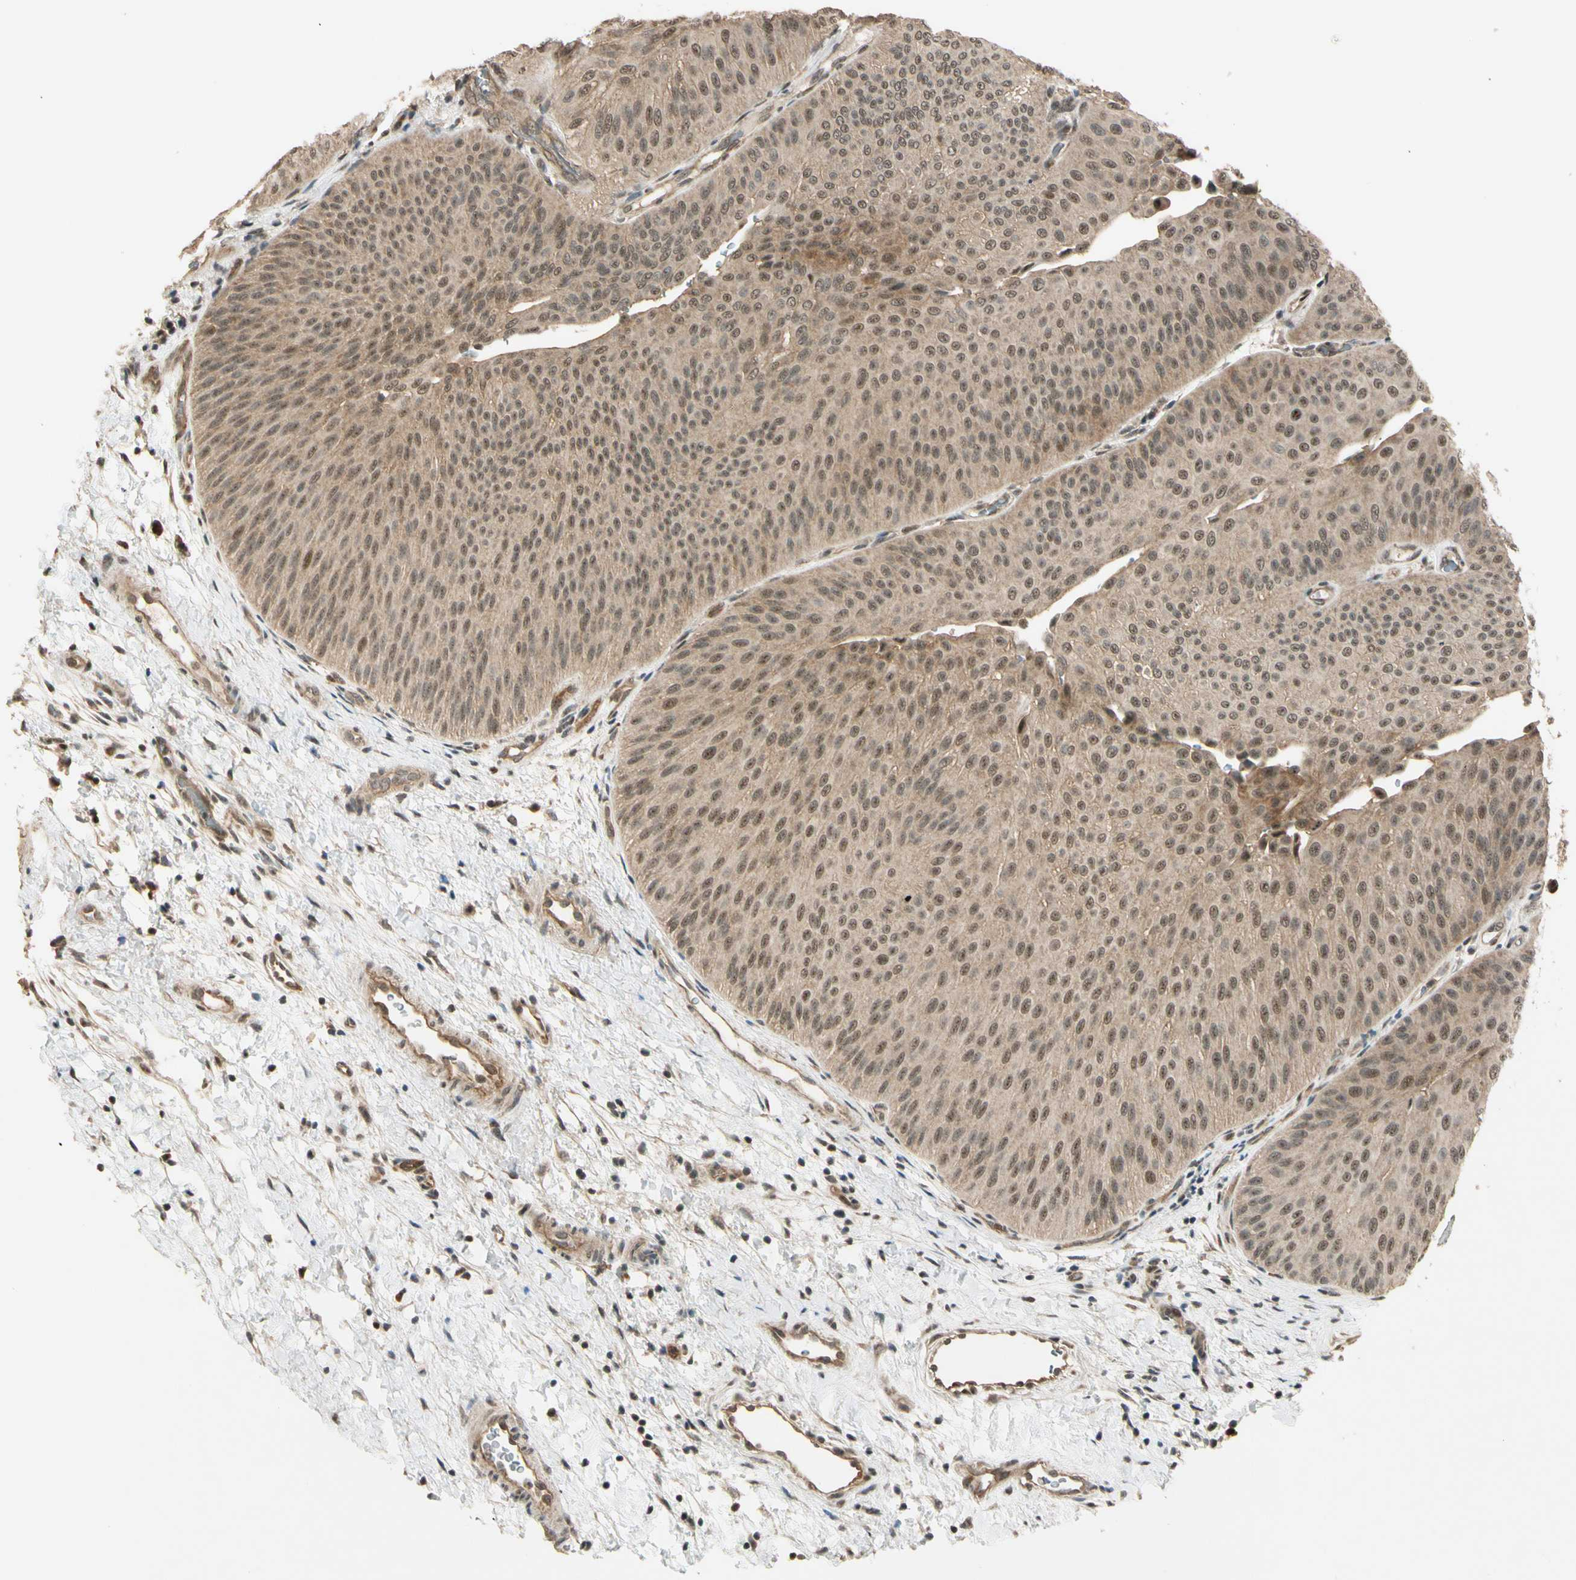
{"staining": {"intensity": "moderate", "quantity": "25%-75%", "location": "cytoplasmic/membranous,nuclear"}, "tissue": "urothelial cancer", "cell_type": "Tumor cells", "image_type": "cancer", "snomed": [{"axis": "morphology", "description": "Urothelial carcinoma, Low grade"}, {"axis": "topography", "description": "Urinary bladder"}], "caption": "Human urothelial carcinoma (low-grade) stained with a brown dye exhibits moderate cytoplasmic/membranous and nuclear positive positivity in approximately 25%-75% of tumor cells.", "gene": "MCPH1", "patient": {"sex": "female", "age": 60}}